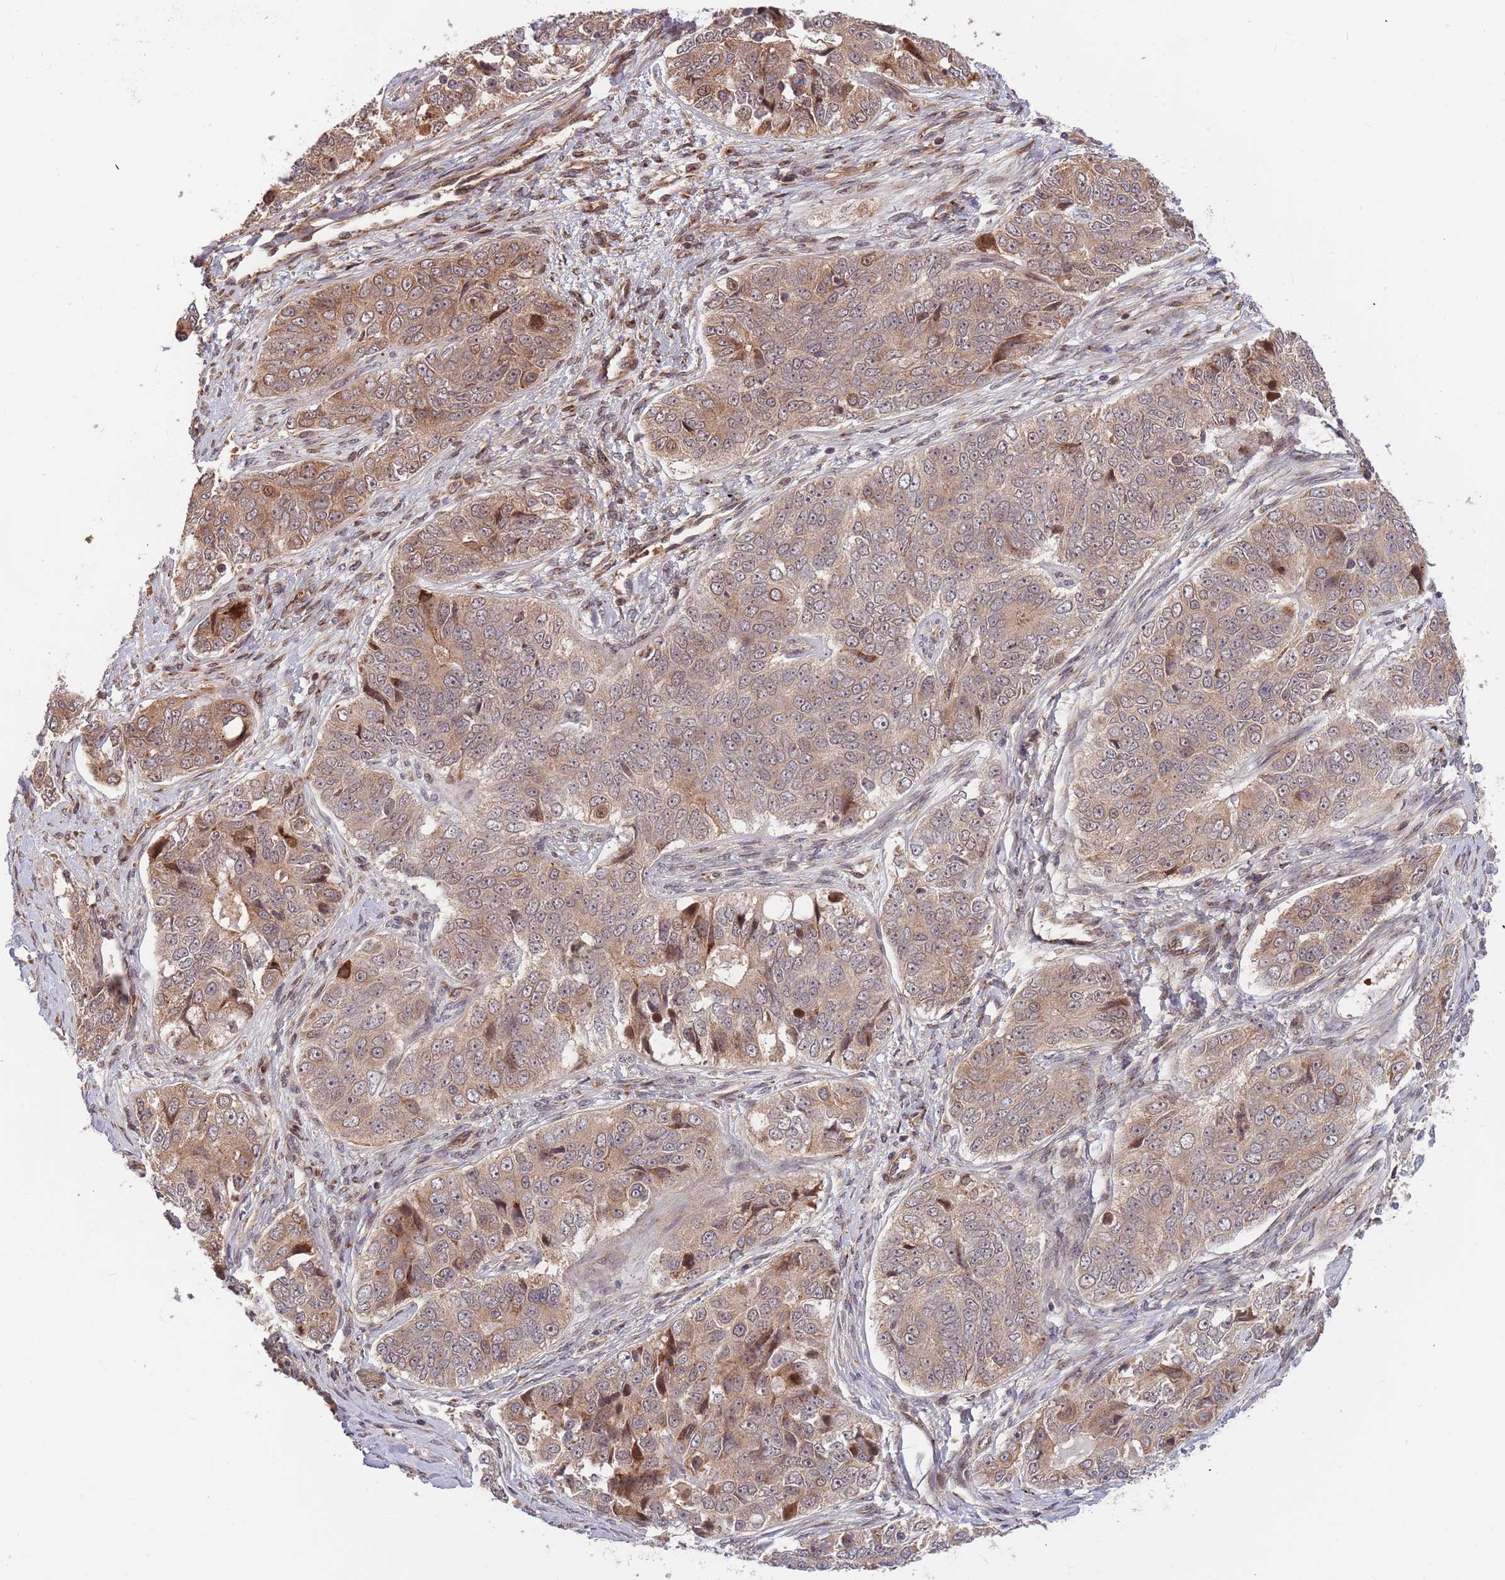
{"staining": {"intensity": "moderate", "quantity": "25%-75%", "location": "cytoplasmic/membranous,nuclear"}, "tissue": "ovarian cancer", "cell_type": "Tumor cells", "image_type": "cancer", "snomed": [{"axis": "morphology", "description": "Carcinoma, endometroid"}, {"axis": "topography", "description": "Ovary"}], "caption": "A medium amount of moderate cytoplasmic/membranous and nuclear expression is seen in about 25%-75% of tumor cells in ovarian endometroid carcinoma tissue. (IHC, brightfield microscopy, high magnification).", "gene": "HAUS3", "patient": {"sex": "female", "age": 51}}